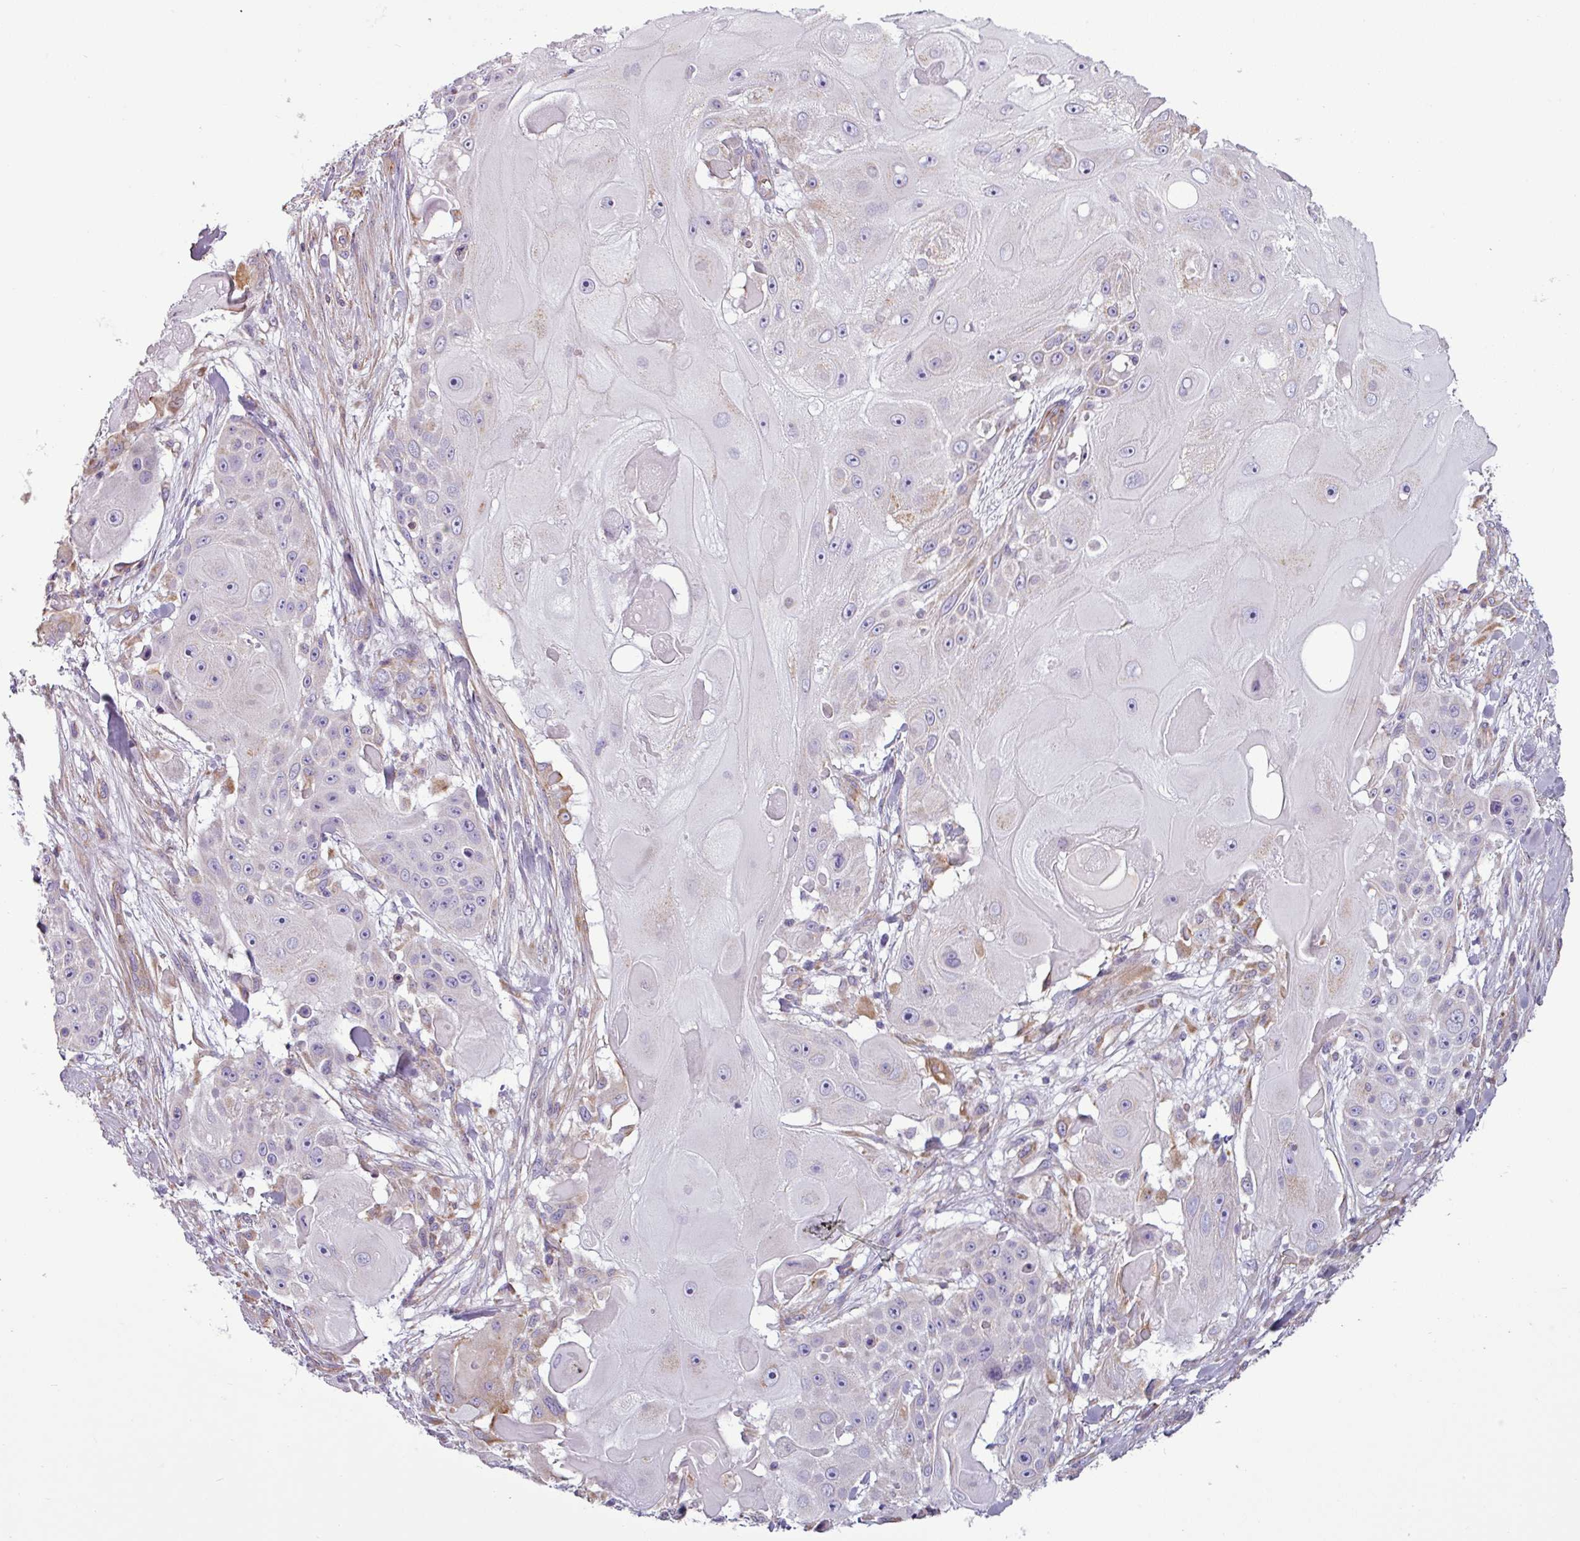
{"staining": {"intensity": "negative", "quantity": "none", "location": "none"}, "tissue": "skin cancer", "cell_type": "Tumor cells", "image_type": "cancer", "snomed": [{"axis": "morphology", "description": "Squamous cell carcinoma, NOS"}, {"axis": "topography", "description": "Skin"}], "caption": "High magnification brightfield microscopy of skin cancer stained with DAB (brown) and counterstained with hematoxylin (blue): tumor cells show no significant expression. Brightfield microscopy of IHC stained with DAB (3,3'-diaminobenzidine) (brown) and hematoxylin (blue), captured at high magnification.", "gene": "BTN2A2", "patient": {"sex": "female", "age": 86}}